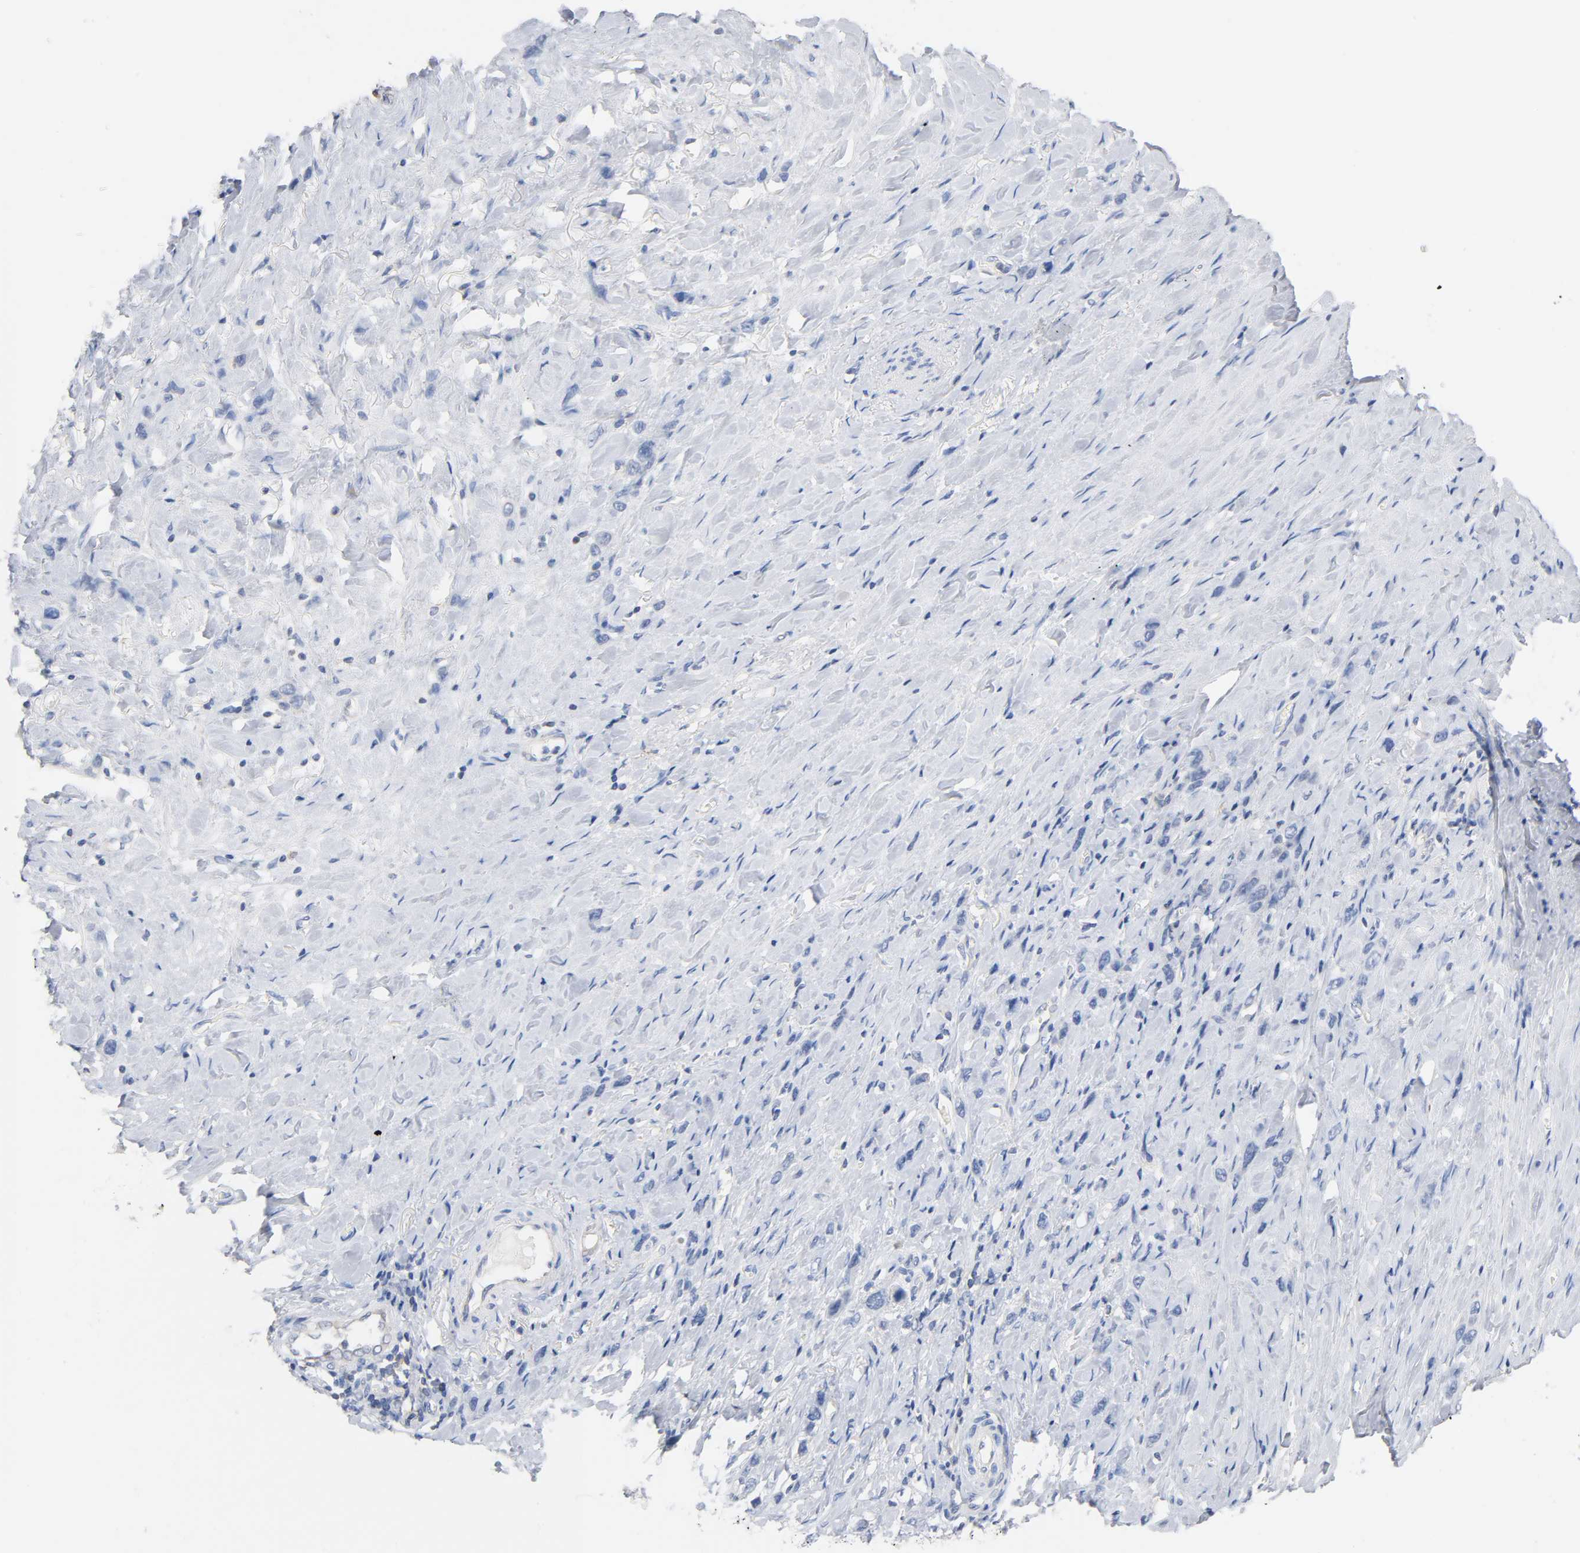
{"staining": {"intensity": "negative", "quantity": "none", "location": "none"}, "tissue": "stomach cancer", "cell_type": "Tumor cells", "image_type": "cancer", "snomed": [{"axis": "morphology", "description": "Normal tissue, NOS"}, {"axis": "morphology", "description": "Adenocarcinoma, NOS"}, {"axis": "morphology", "description": "Adenocarcinoma, High grade"}, {"axis": "topography", "description": "Stomach, upper"}, {"axis": "topography", "description": "Stomach"}], "caption": "Stomach cancer stained for a protein using immunohistochemistry demonstrates no staining tumor cells.", "gene": "MALT1", "patient": {"sex": "female", "age": 65}}